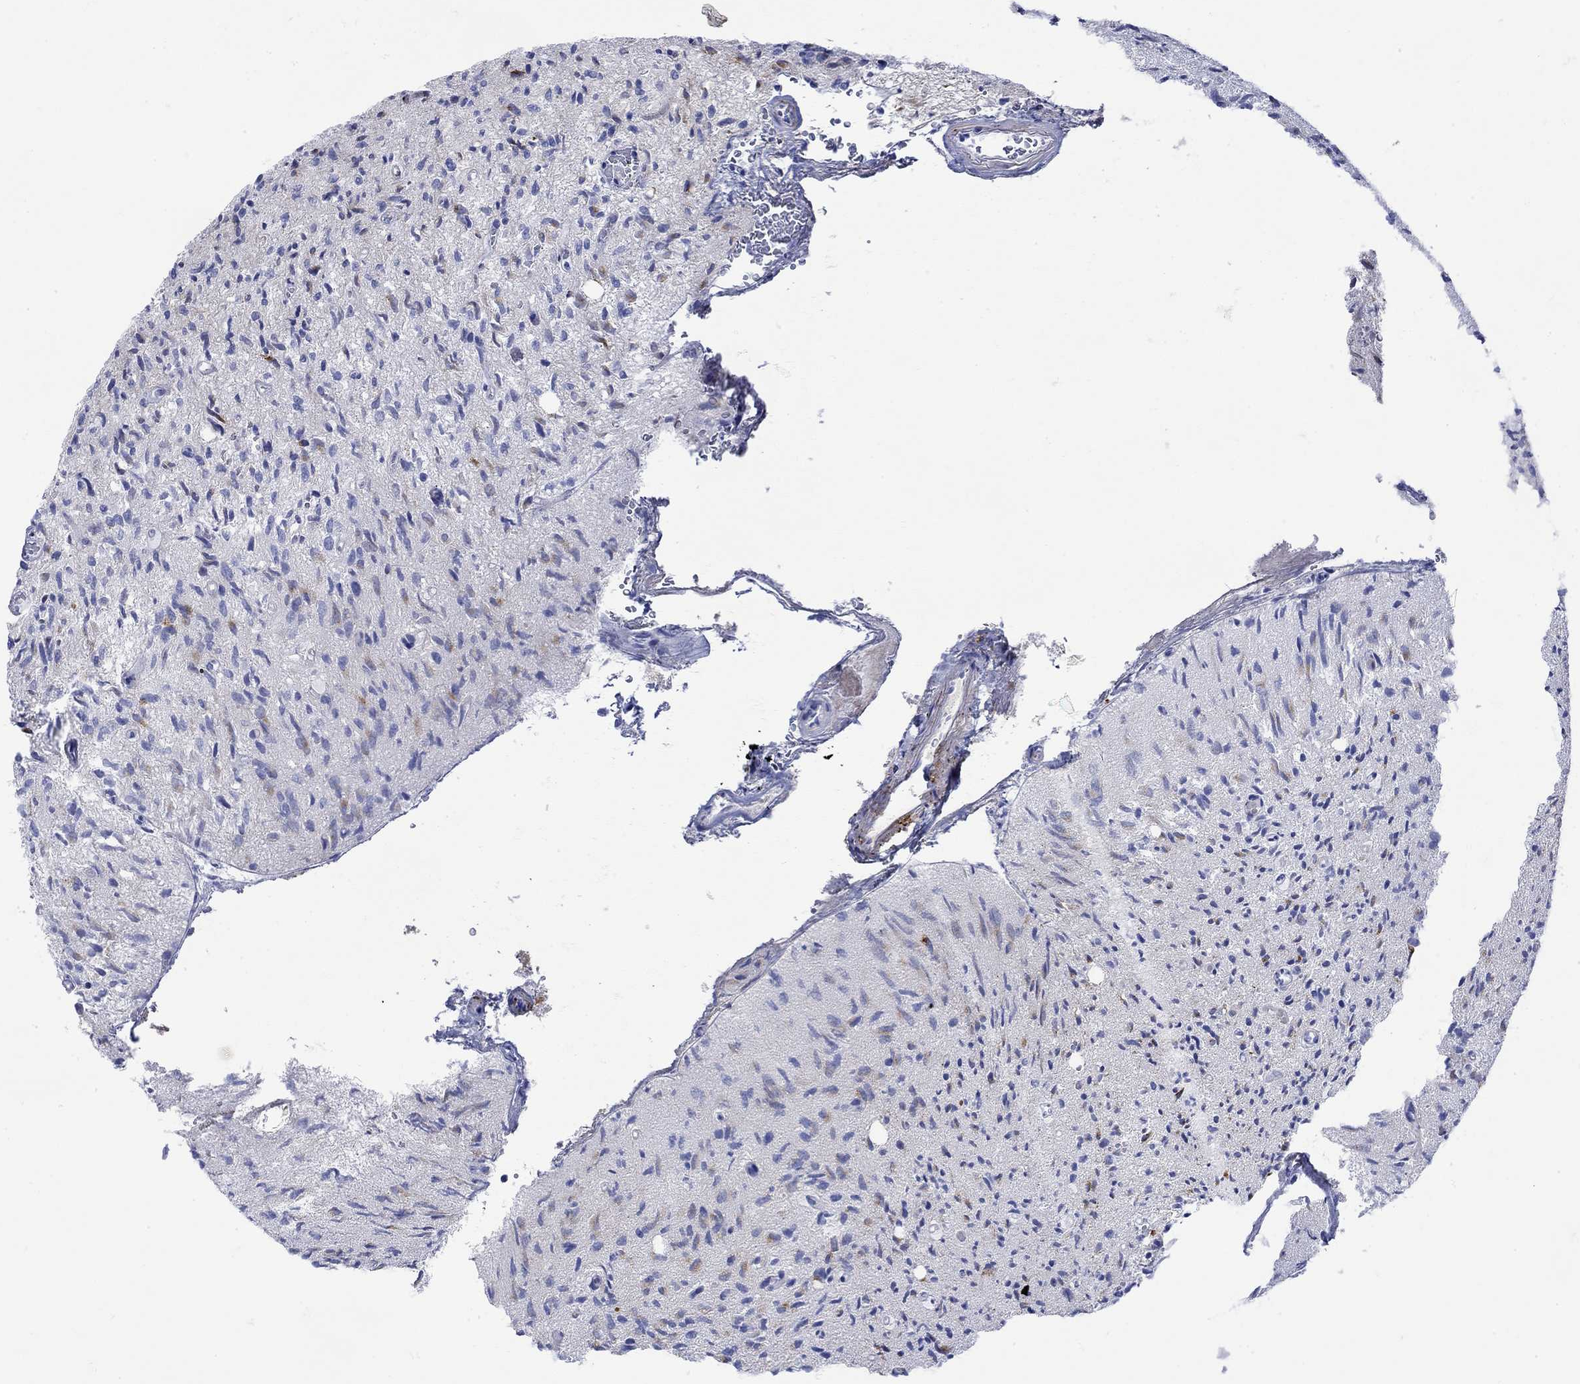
{"staining": {"intensity": "weak", "quantity": "25%-75%", "location": "cytoplasmic/membranous"}, "tissue": "glioma", "cell_type": "Tumor cells", "image_type": "cancer", "snomed": [{"axis": "morphology", "description": "Glioma, malignant, High grade"}, {"axis": "topography", "description": "Brain"}], "caption": "The micrograph demonstrates staining of malignant glioma (high-grade), revealing weak cytoplasmic/membranous protein expression (brown color) within tumor cells.", "gene": "ANKMY1", "patient": {"sex": "male", "age": 64}}